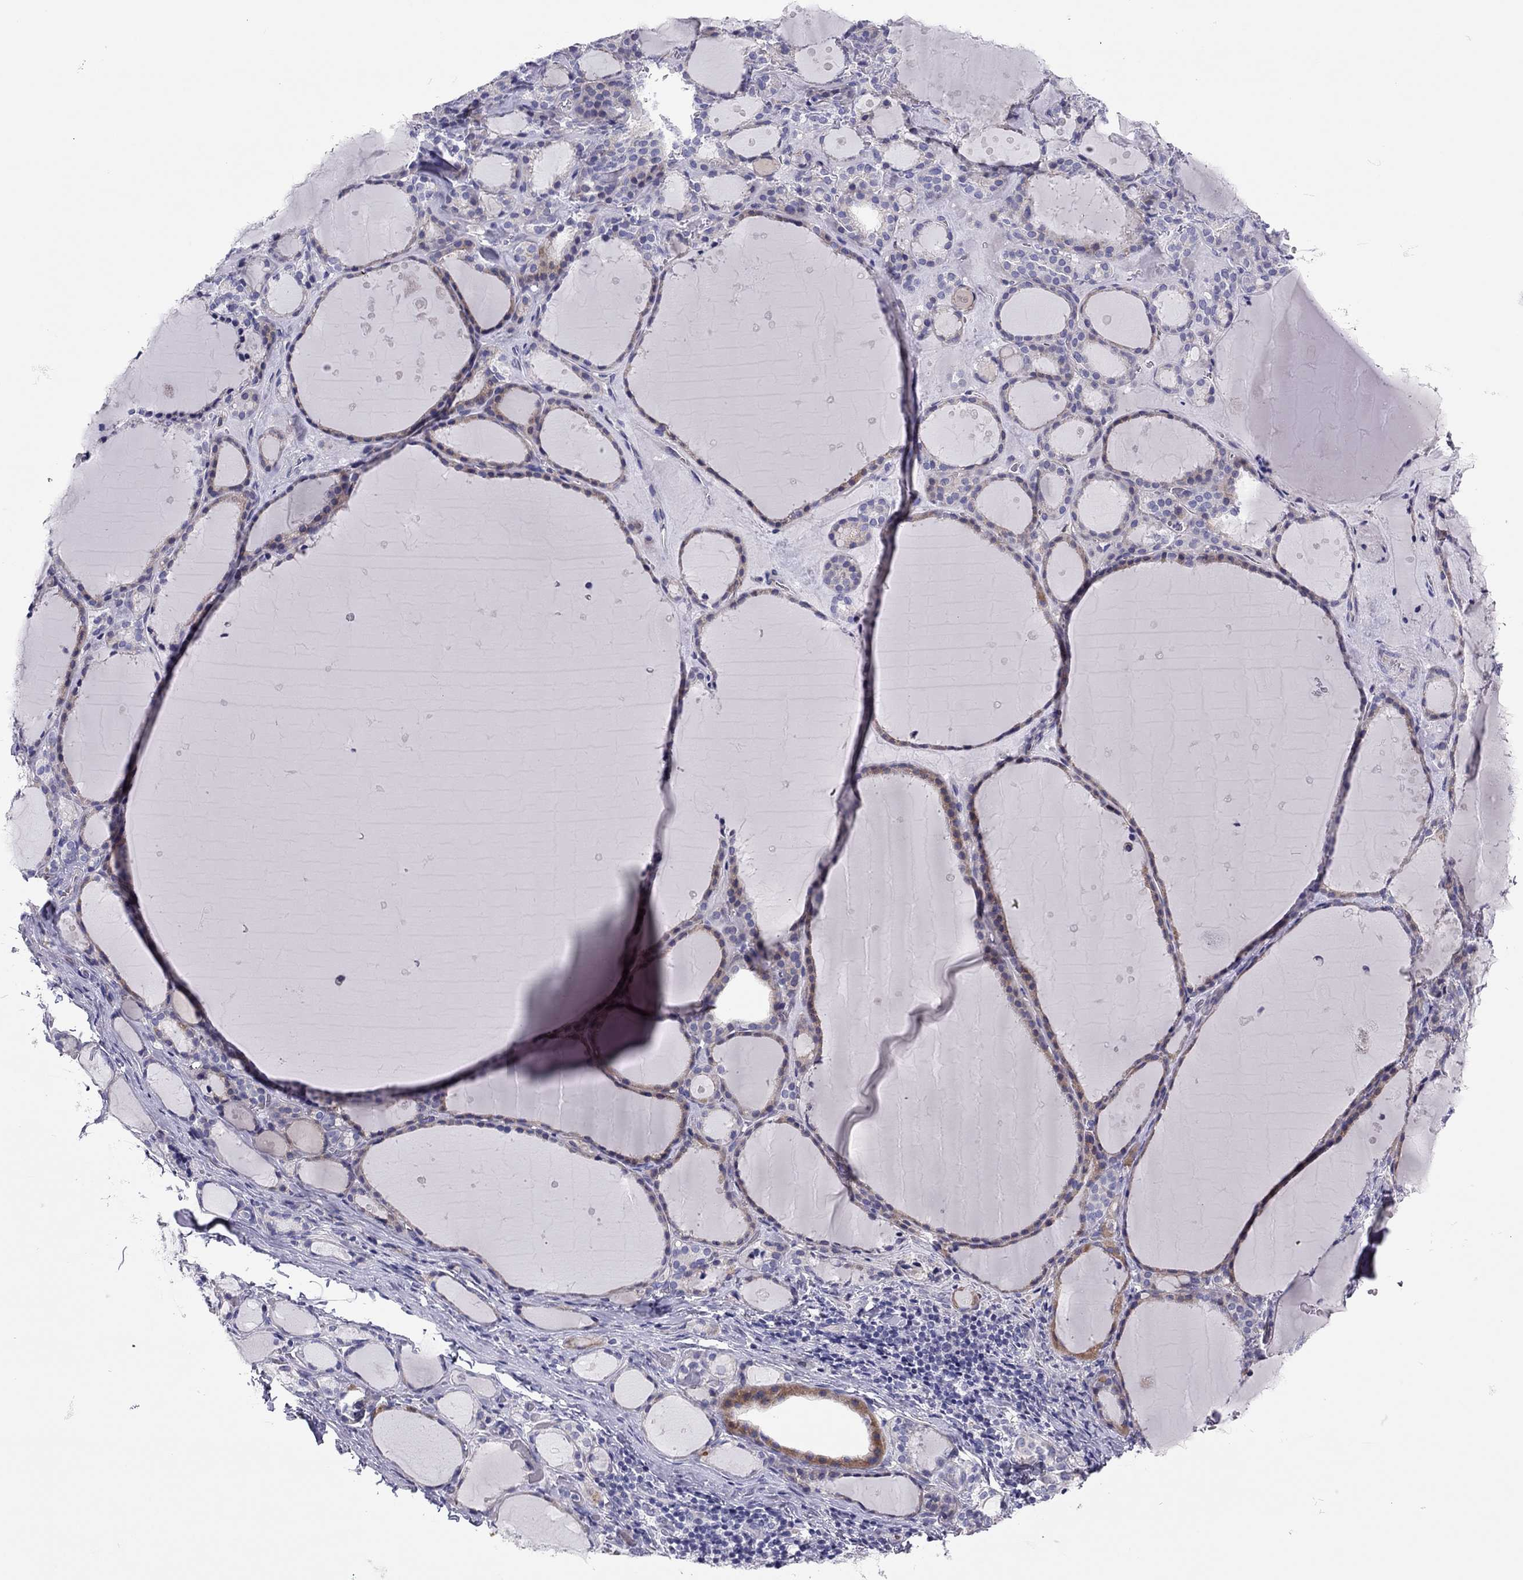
{"staining": {"intensity": "weak", "quantity": "<25%", "location": "cytoplasmic/membranous"}, "tissue": "thyroid gland", "cell_type": "Glandular cells", "image_type": "normal", "snomed": [{"axis": "morphology", "description": "Normal tissue, NOS"}, {"axis": "topography", "description": "Thyroid gland"}], "caption": "Human thyroid gland stained for a protein using immunohistochemistry displays no expression in glandular cells.", "gene": "SCARB1", "patient": {"sex": "male", "age": 68}}